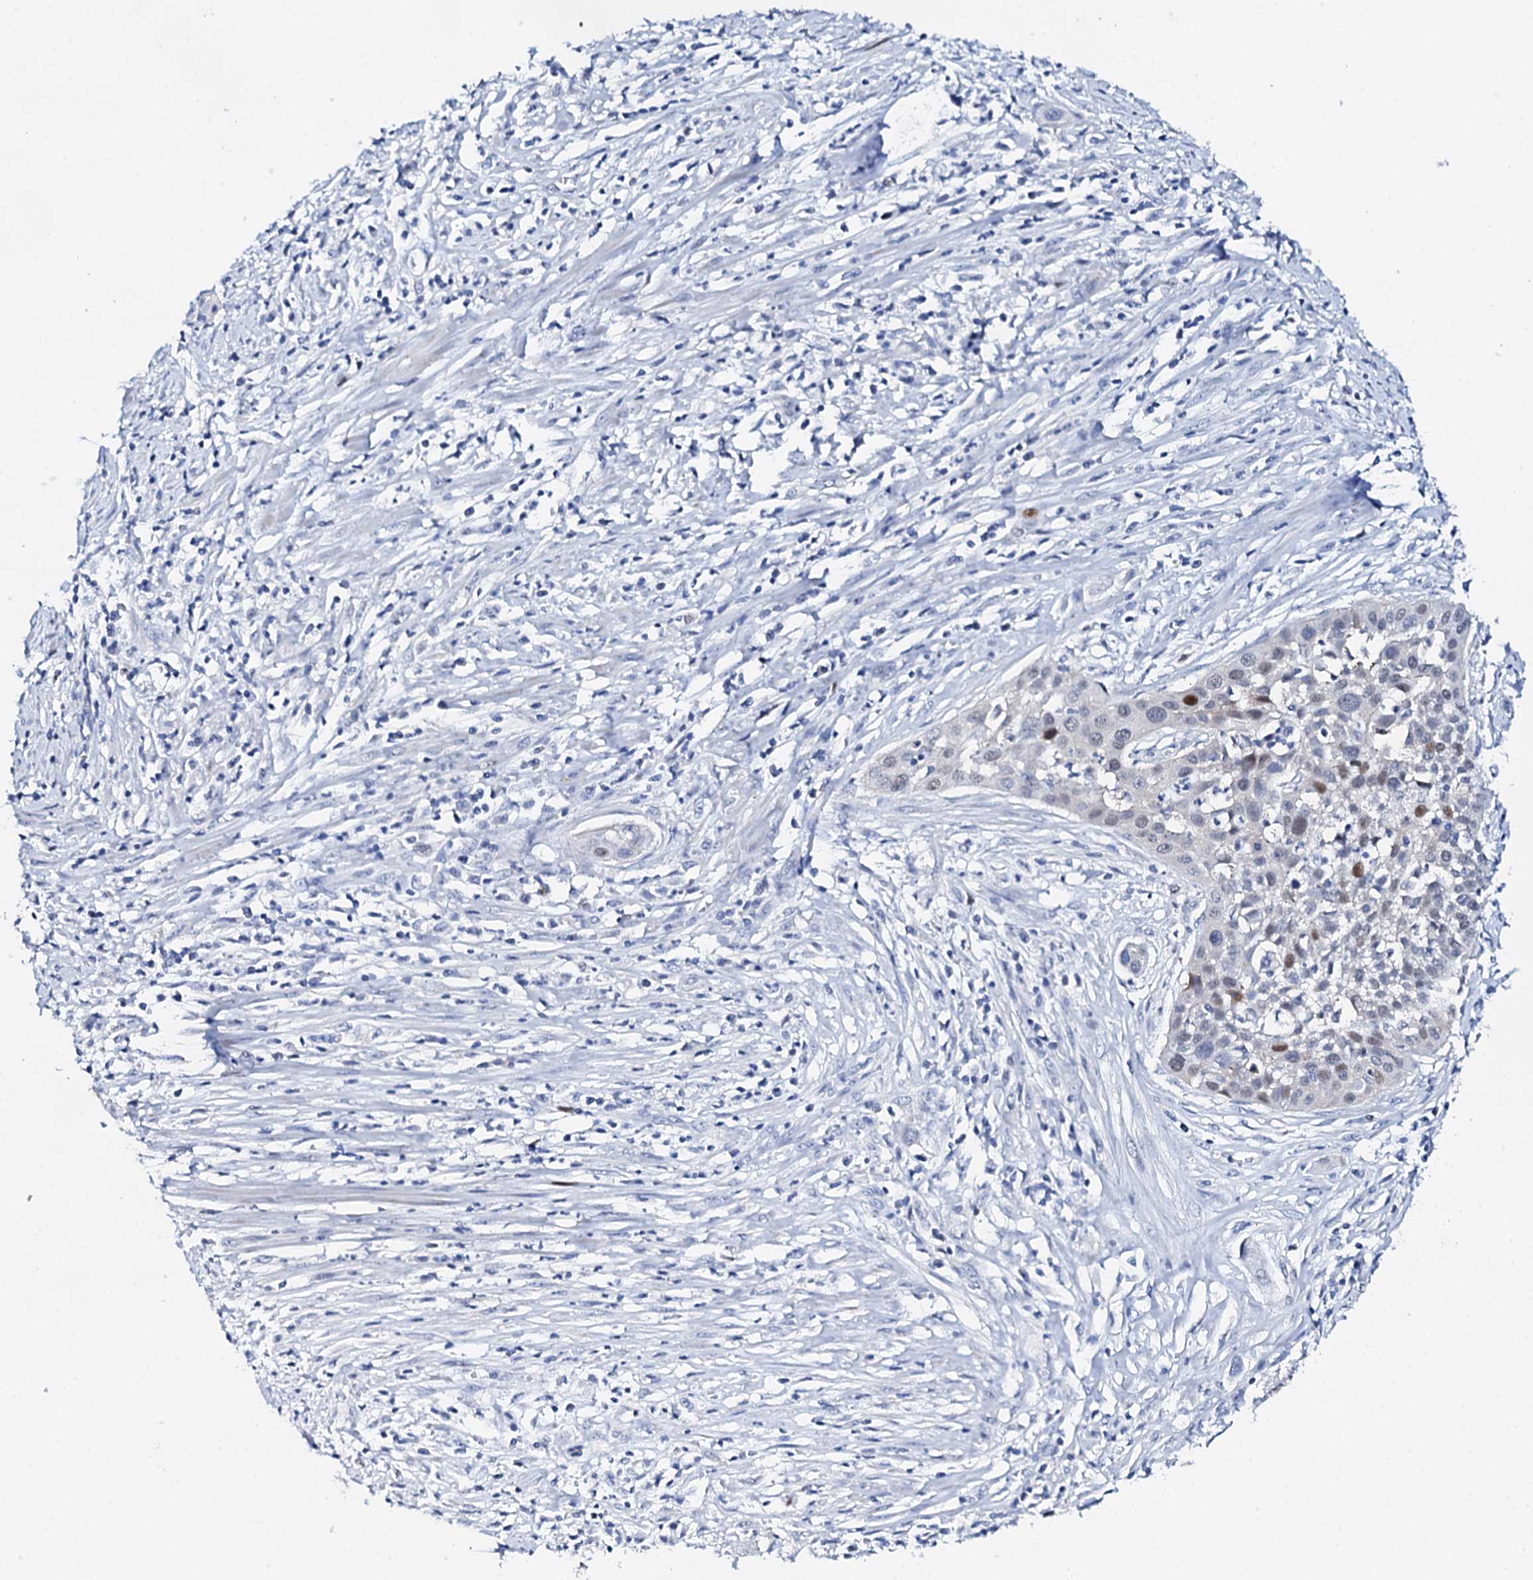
{"staining": {"intensity": "moderate", "quantity": "<25%", "location": "nuclear"}, "tissue": "cervical cancer", "cell_type": "Tumor cells", "image_type": "cancer", "snomed": [{"axis": "morphology", "description": "Squamous cell carcinoma, NOS"}, {"axis": "topography", "description": "Cervix"}], "caption": "Cervical squamous cell carcinoma tissue reveals moderate nuclear expression in about <25% of tumor cells", "gene": "NUDT13", "patient": {"sex": "female", "age": 34}}